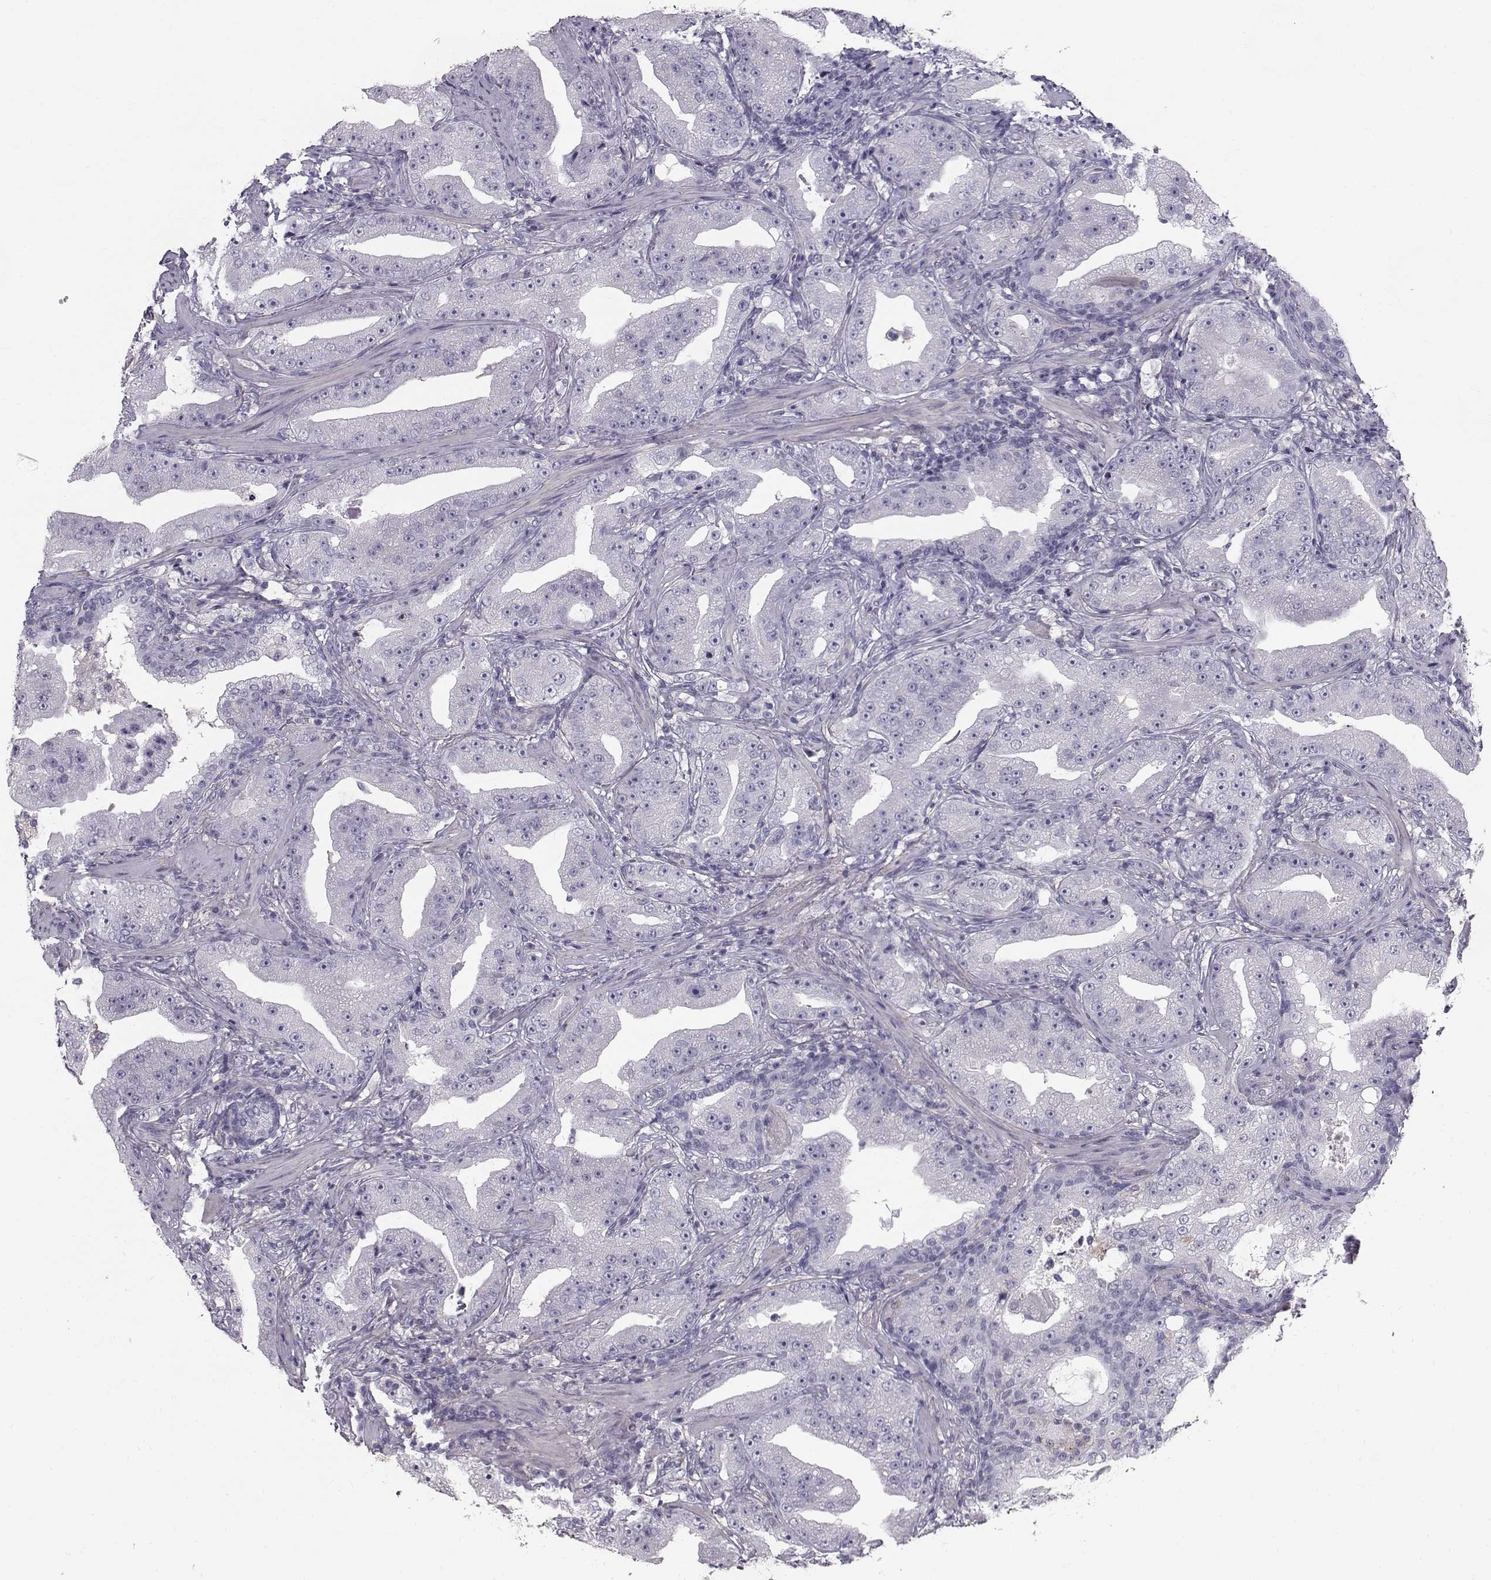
{"staining": {"intensity": "negative", "quantity": "none", "location": "none"}, "tissue": "prostate cancer", "cell_type": "Tumor cells", "image_type": "cancer", "snomed": [{"axis": "morphology", "description": "Adenocarcinoma, Low grade"}, {"axis": "topography", "description": "Prostate"}], "caption": "Tumor cells show no significant protein staining in prostate cancer (low-grade adenocarcinoma). (DAB (3,3'-diaminobenzidine) immunohistochemistry (IHC), high magnification).", "gene": "SPDYE4", "patient": {"sex": "male", "age": 62}}